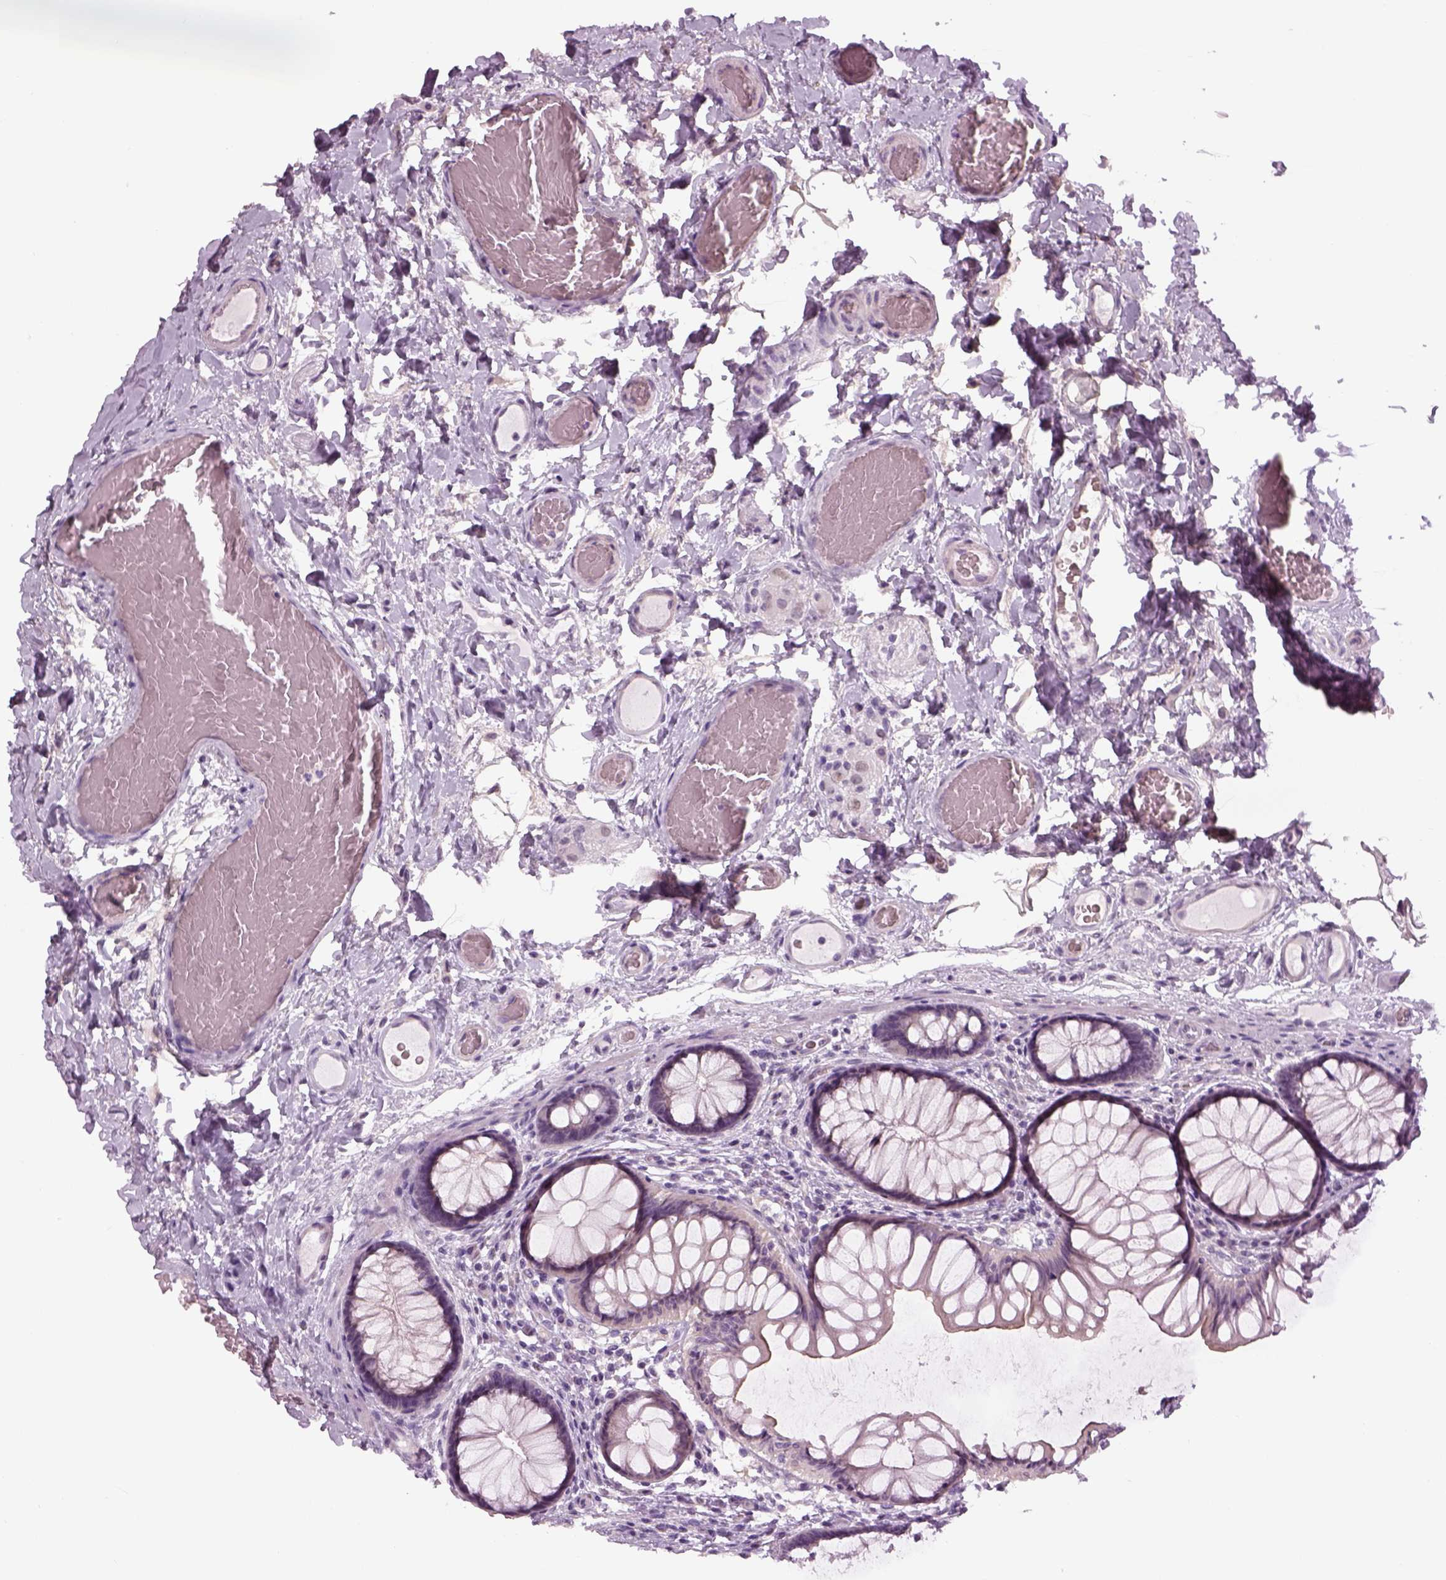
{"staining": {"intensity": "negative", "quantity": "none", "location": "none"}, "tissue": "colon", "cell_type": "Endothelial cells", "image_type": "normal", "snomed": [{"axis": "morphology", "description": "Normal tissue, NOS"}, {"axis": "topography", "description": "Colon"}], "caption": "Endothelial cells are negative for brown protein staining in normal colon. The staining is performed using DAB brown chromogen with nuclei counter-stained in using hematoxylin.", "gene": "LRRIQ3", "patient": {"sex": "female", "age": 65}}